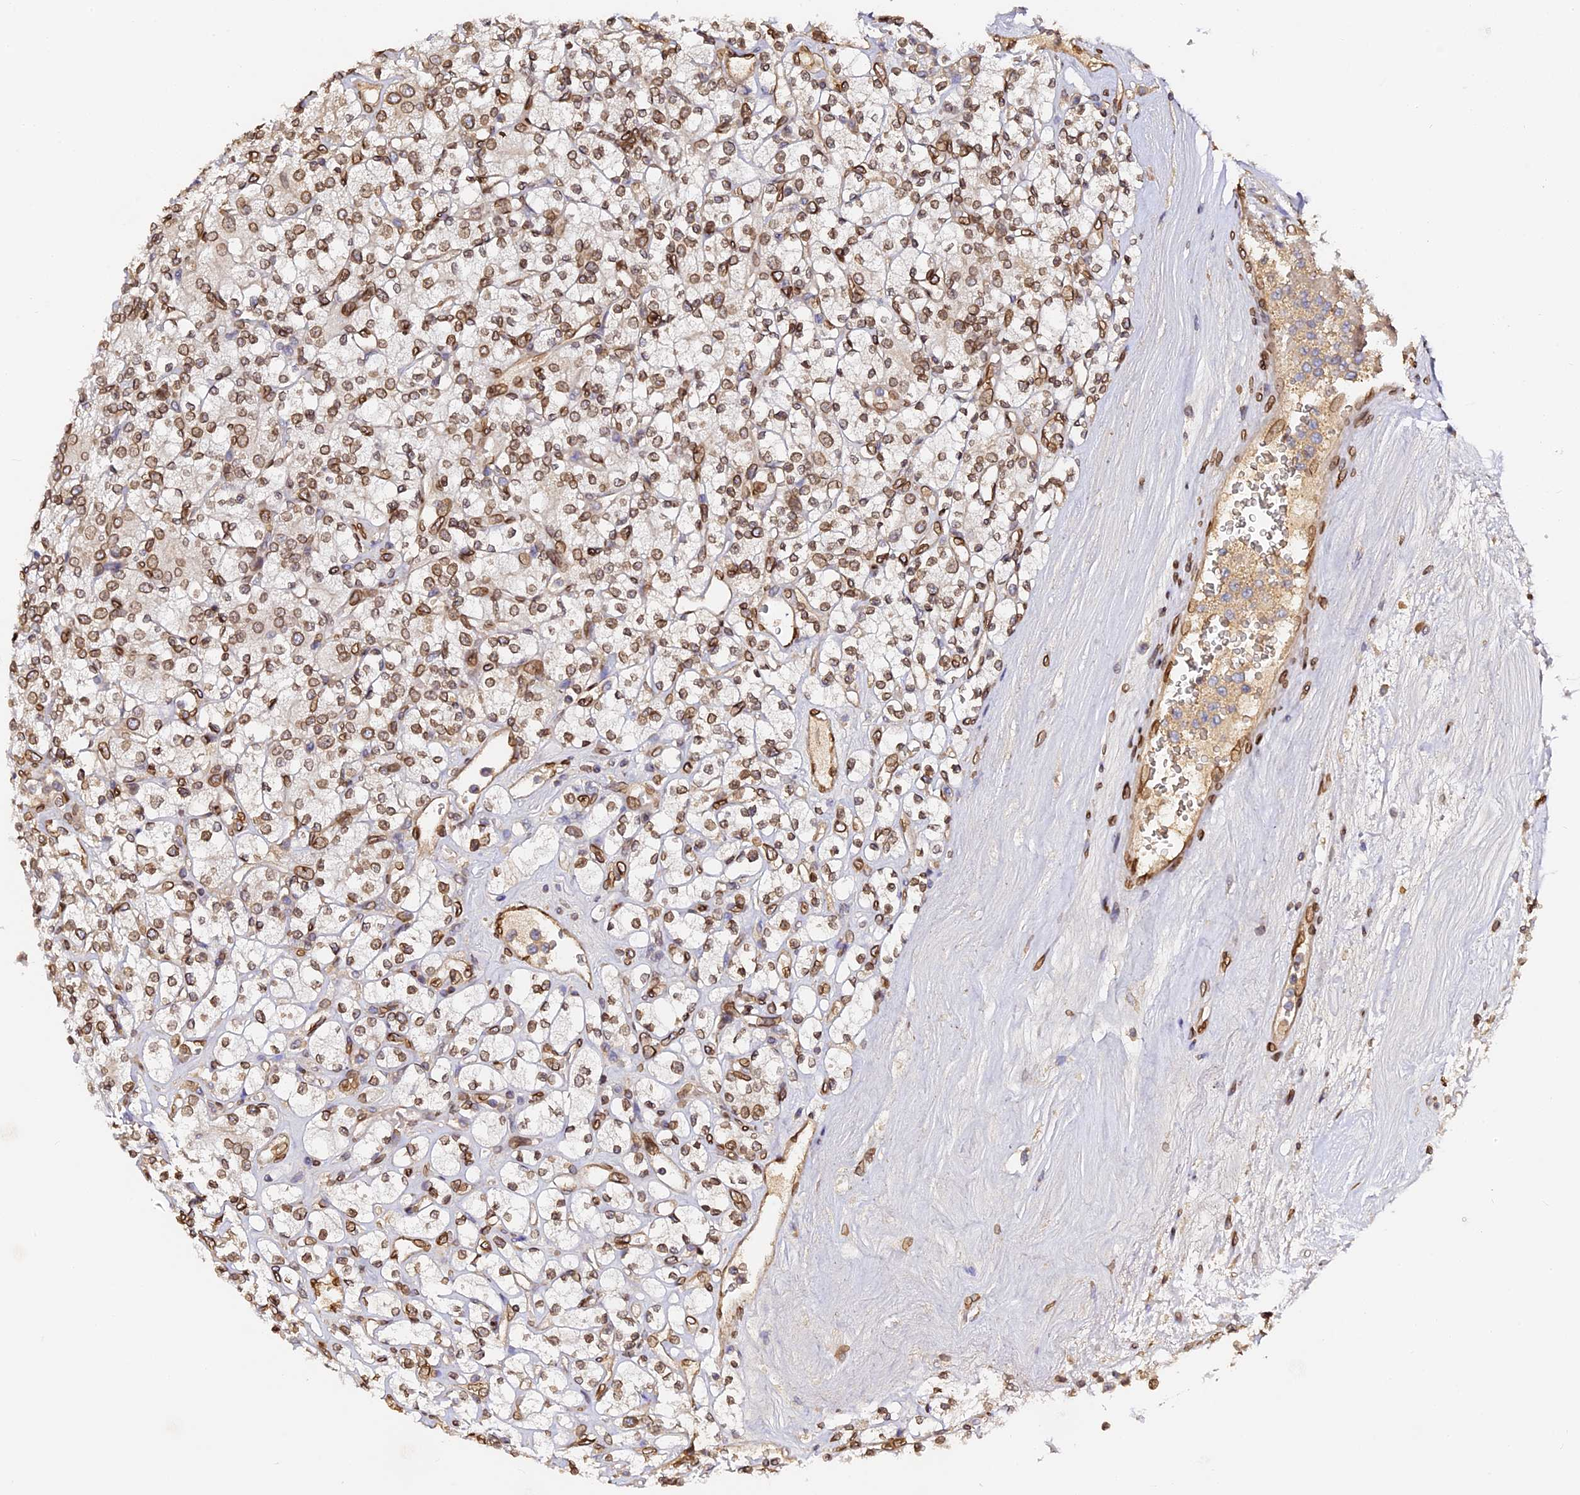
{"staining": {"intensity": "moderate", "quantity": ">75%", "location": "cytoplasmic/membranous,nuclear"}, "tissue": "renal cancer", "cell_type": "Tumor cells", "image_type": "cancer", "snomed": [{"axis": "morphology", "description": "Adenocarcinoma, NOS"}, {"axis": "topography", "description": "Kidney"}], "caption": "This image displays IHC staining of renal cancer, with medium moderate cytoplasmic/membranous and nuclear expression in about >75% of tumor cells.", "gene": "ANAPC5", "patient": {"sex": "male", "age": 77}}